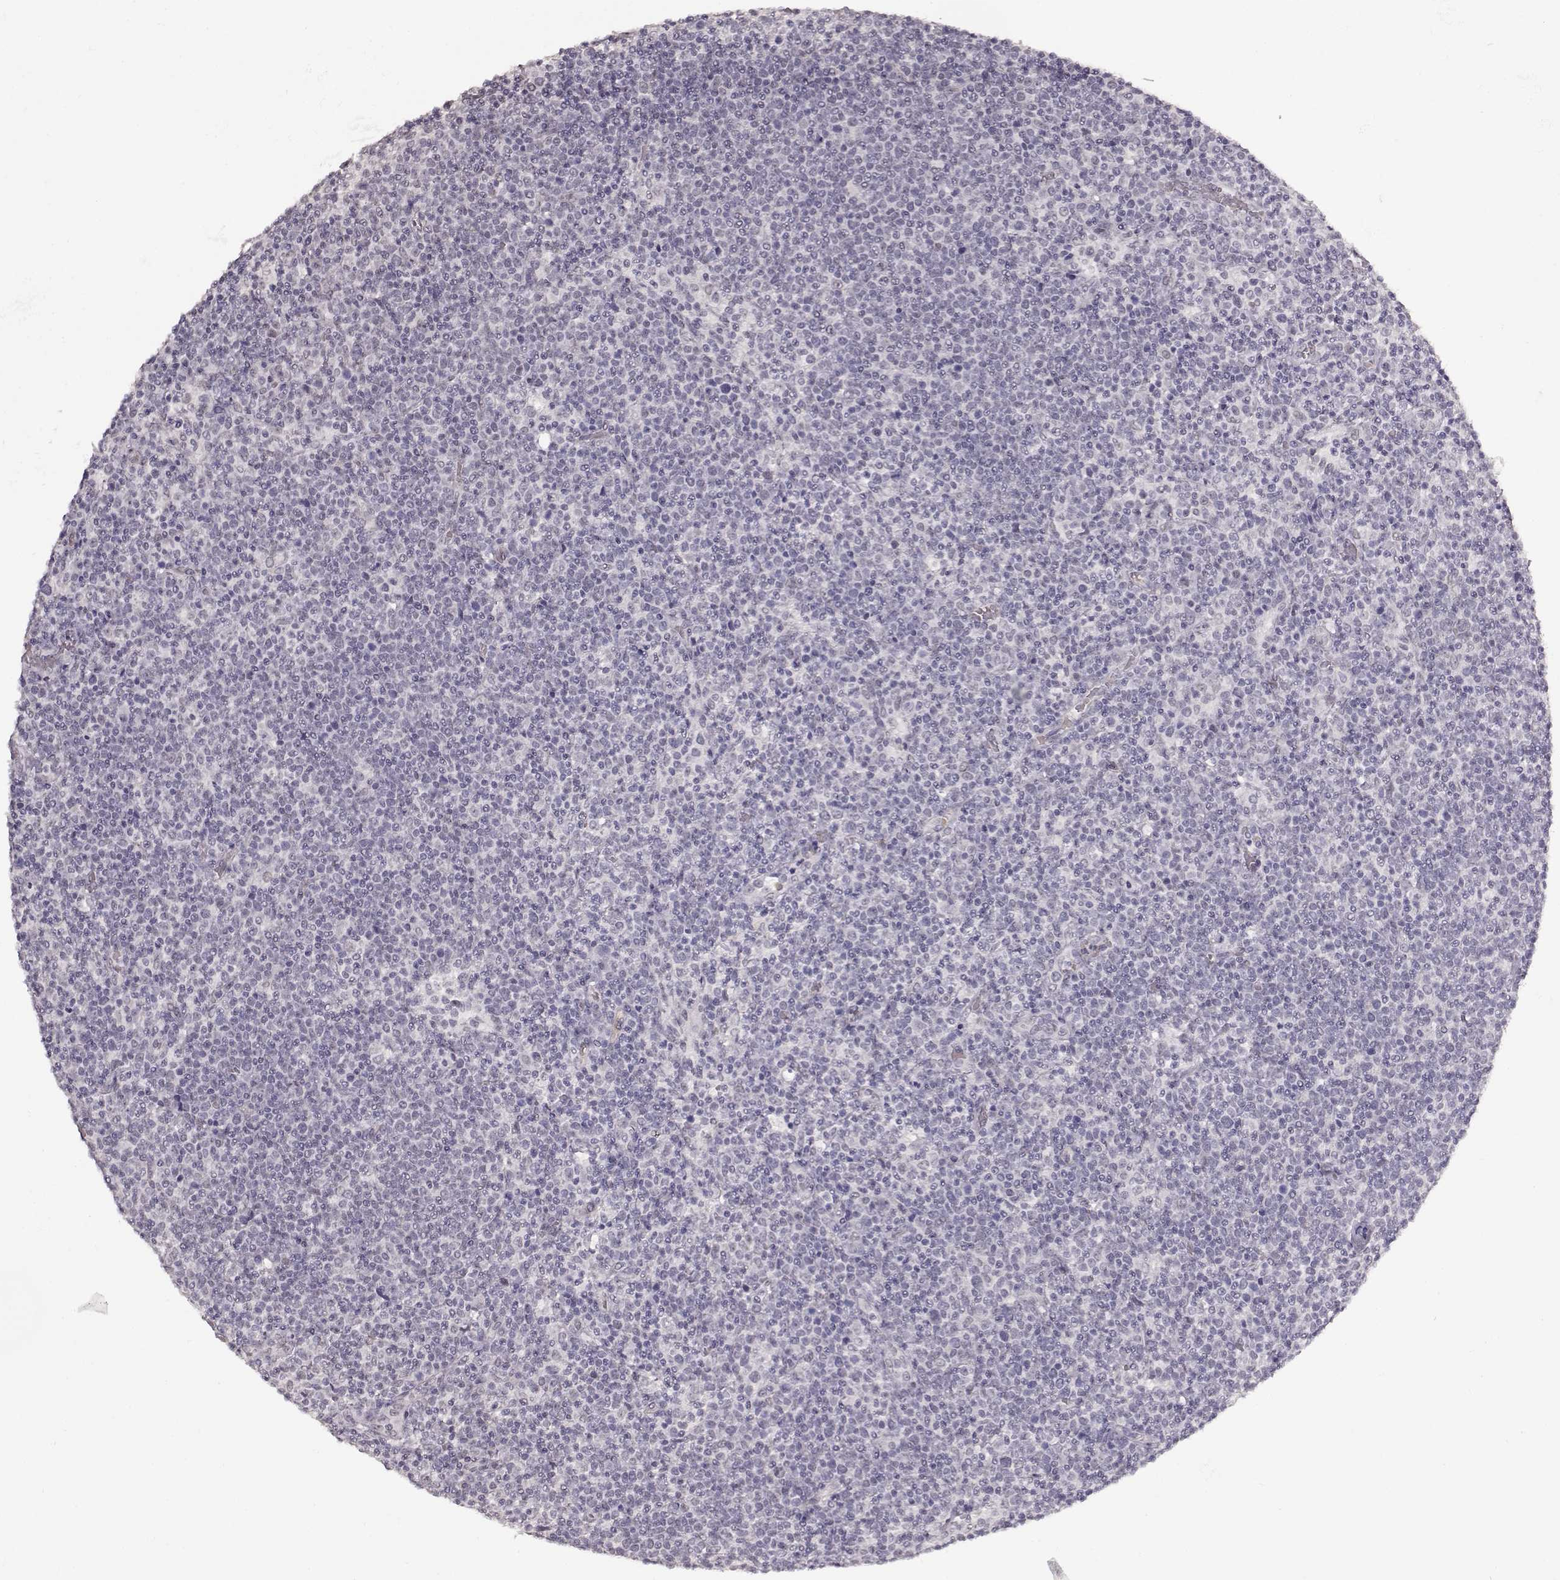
{"staining": {"intensity": "negative", "quantity": "none", "location": "none"}, "tissue": "lymphoma", "cell_type": "Tumor cells", "image_type": "cancer", "snomed": [{"axis": "morphology", "description": "Malignant lymphoma, non-Hodgkin's type, High grade"}, {"axis": "topography", "description": "Lymph node"}], "caption": "Immunohistochemistry of lymphoma shows no expression in tumor cells.", "gene": "PCP4", "patient": {"sex": "male", "age": 61}}